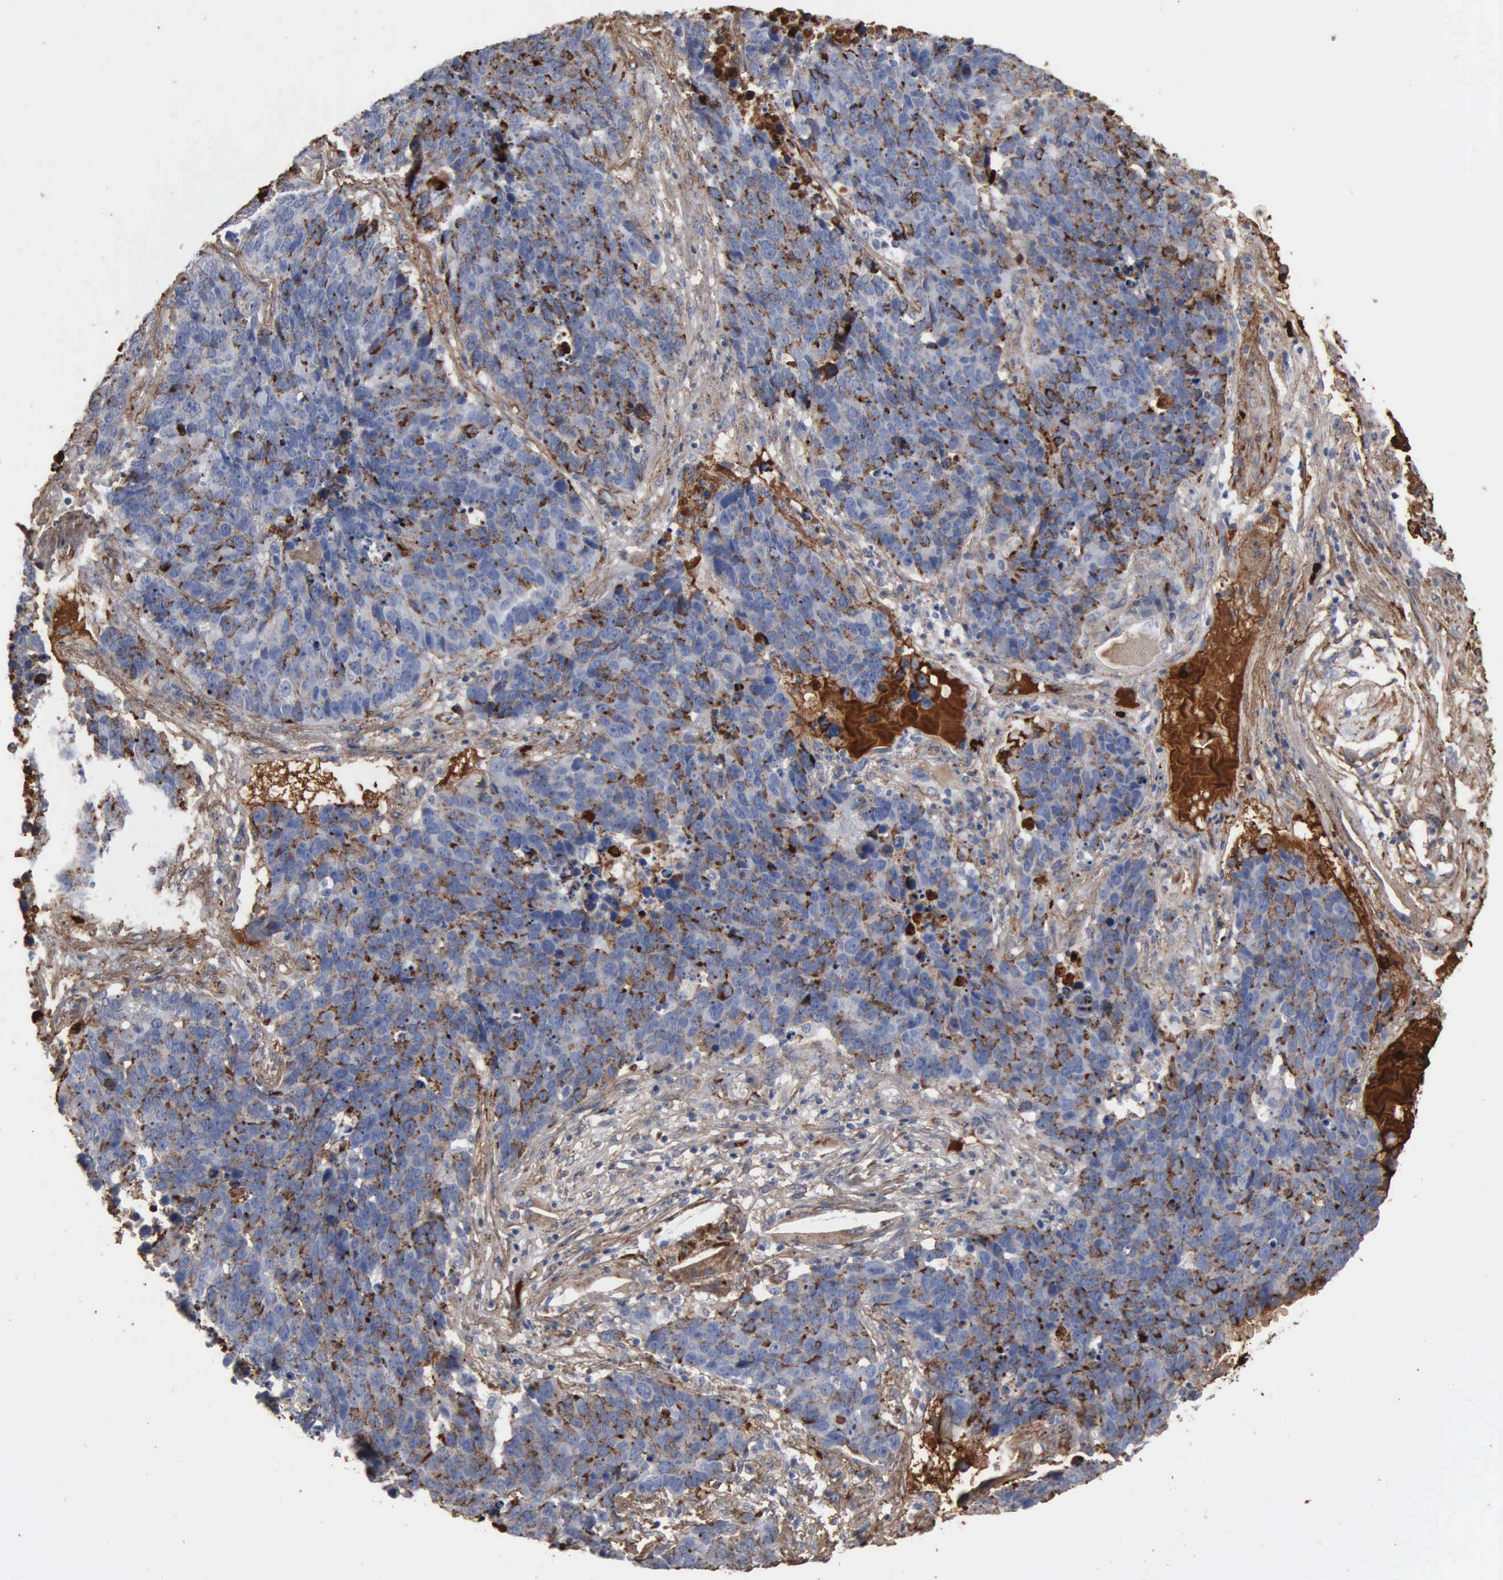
{"staining": {"intensity": "moderate", "quantity": "25%-75%", "location": "cytoplasmic/membranous"}, "tissue": "lung cancer", "cell_type": "Tumor cells", "image_type": "cancer", "snomed": [{"axis": "morphology", "description": "Carcinoid, malignant, NOS"}, {"axis": "topography", "description": "Lung"}], "caption": "High-power microscopy captured an immunohistochemistry (IHC) histopathology image of lung cancer (malignant carcinoid), revealing moderate cytoplasmic/membranous positivity in about 25%-75% of tumor cells.", "gene": "FN1", "patient": {"sex": "male", "age": 60}}